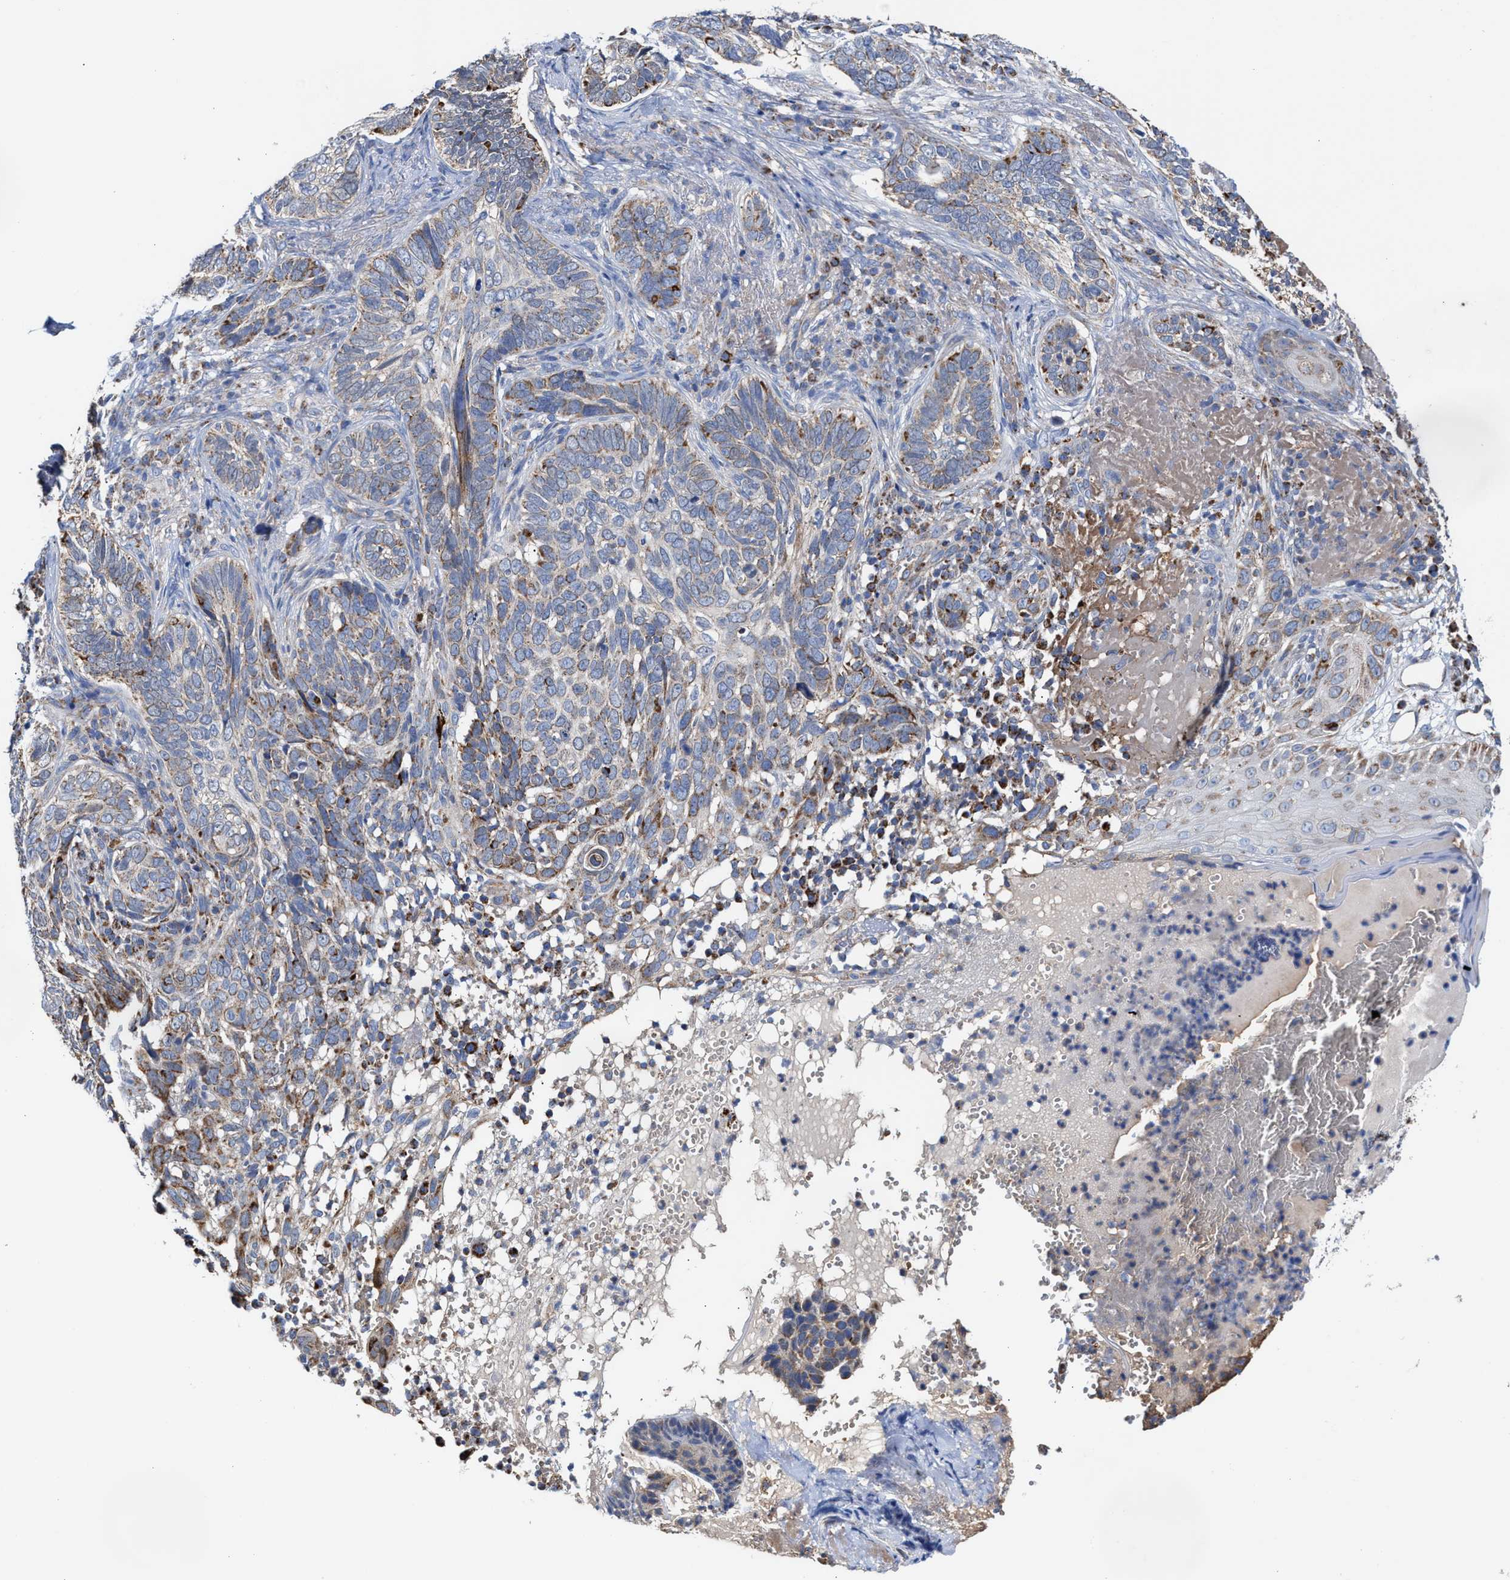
{"staining": {"intensity": "weak", "quantity": "25%-75%", "location": "cytoplasmic/membranous"}, "tissue": "skin cancer", "cell_type": "Tumor cells", "image_type": "cancer", "snomed": [{"axis": "morphology", "description": "Basal cell carcinoma"}, {"axis": "topography", "description": "Skin"}], "caption": "This is an image of IHC staining of skin cancer, which shows weak positivity in the cytoplasmic/membranous of tumor cells.", "gene": "MECR", "patient": {"sex": "female", "age": 89}}